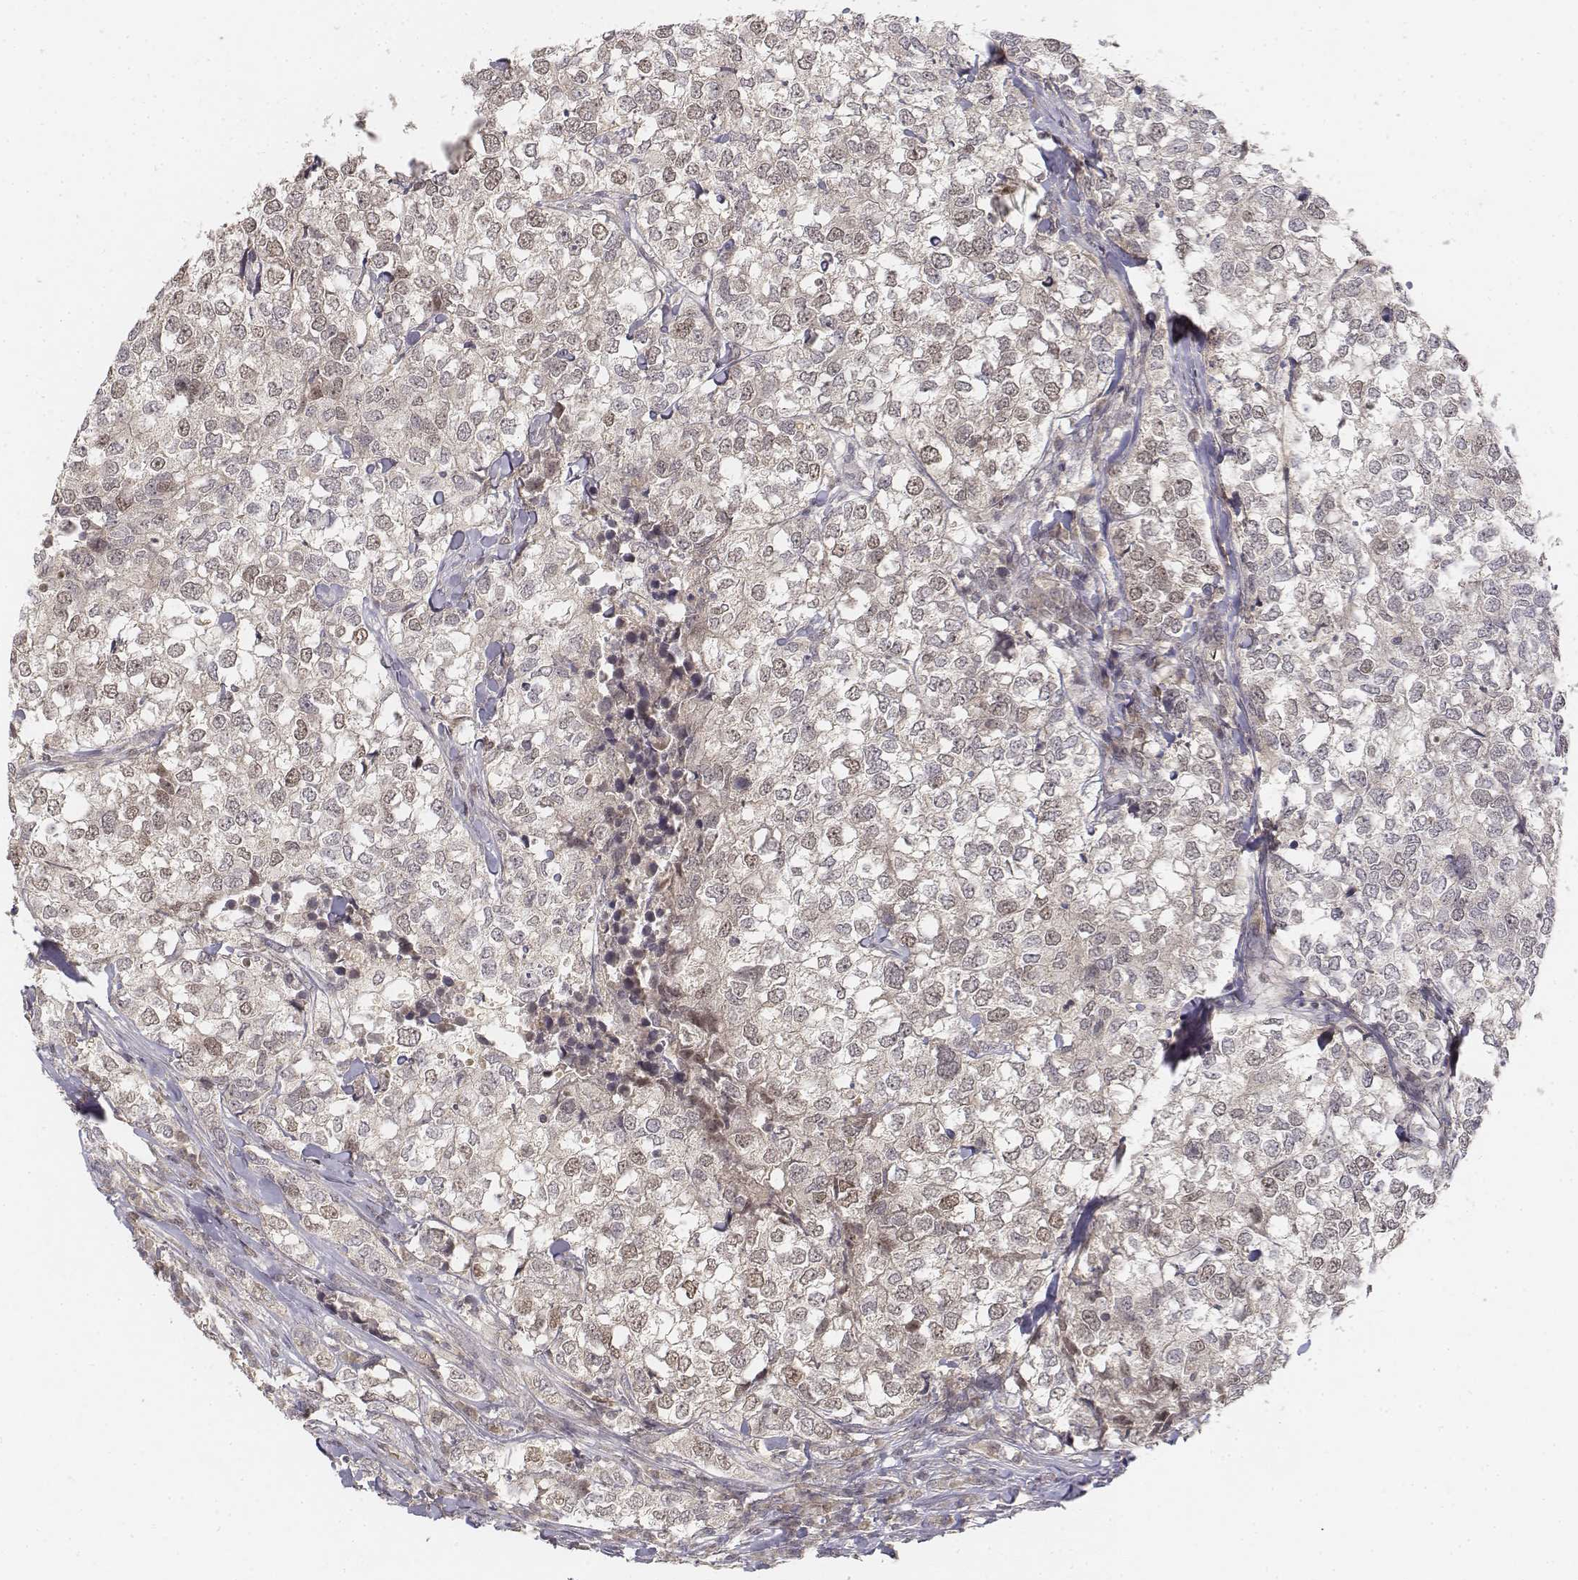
{"staining": {"intensity": "weak", "quantity": "25%-75%", "location": "nuclear"}, "tissue": "breast cancer", "cell_type": "Tumor cells", "image_type": "cancer", "snomed": [{"axis": "morphology", "description": "Duct carcinoma"}, {"axis": "topography", "description": "Breast"}], "caption": "Brown immunohistochemical staining in infiltrating ductal carcinoma (breast) reveals weak nuclear staining in approximately 25%-75% of tumor cells.", "gene": "FANCD2", "patient": {"sex": "female", "age": 30}}